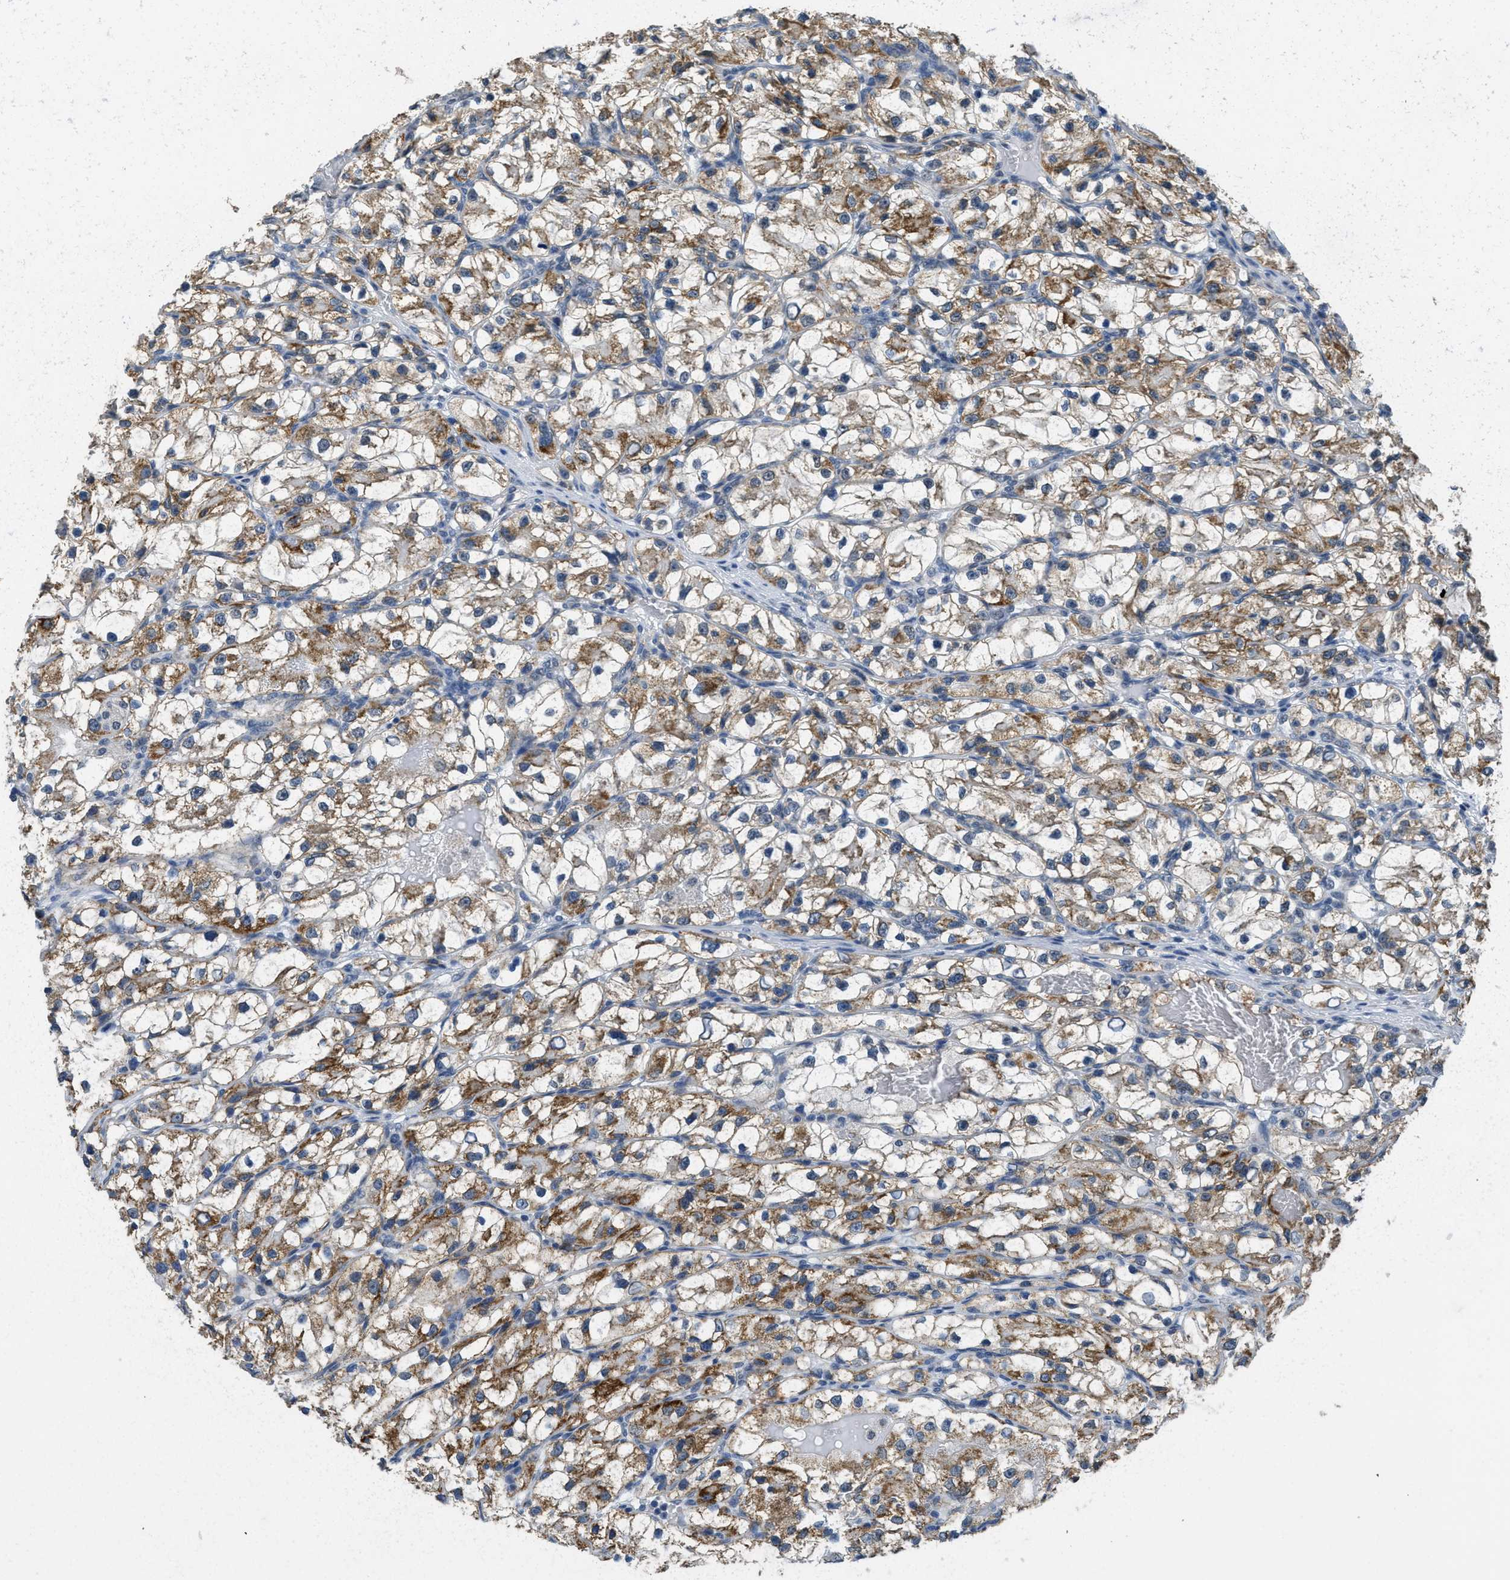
{"staining": {"intensity": "moderate", "quantity": ">75%", "location": "cytoplasmic/membranous"}, "tissue": "renal cancer", "cell_type": "Tumor cells", "image_type": "cancer", "snomed": [{"axis": "morphology", "description": "Adenocarcinoma, NOS"}, {"axis": "topography", "description": "Kidney"}], "caption": "Immunohistochemistry (IHC) histopathology image of neoplastic tissue: renal cancer stained using IHC exhibits medium levels of moderate protein expression localized specifically in the cytoplasmic/membranous of tumor cells, appearing as a cytoplasmic/membranous brown color.", "gene": "TOMM70", "patient": {"sex": "female", "age": 57}}